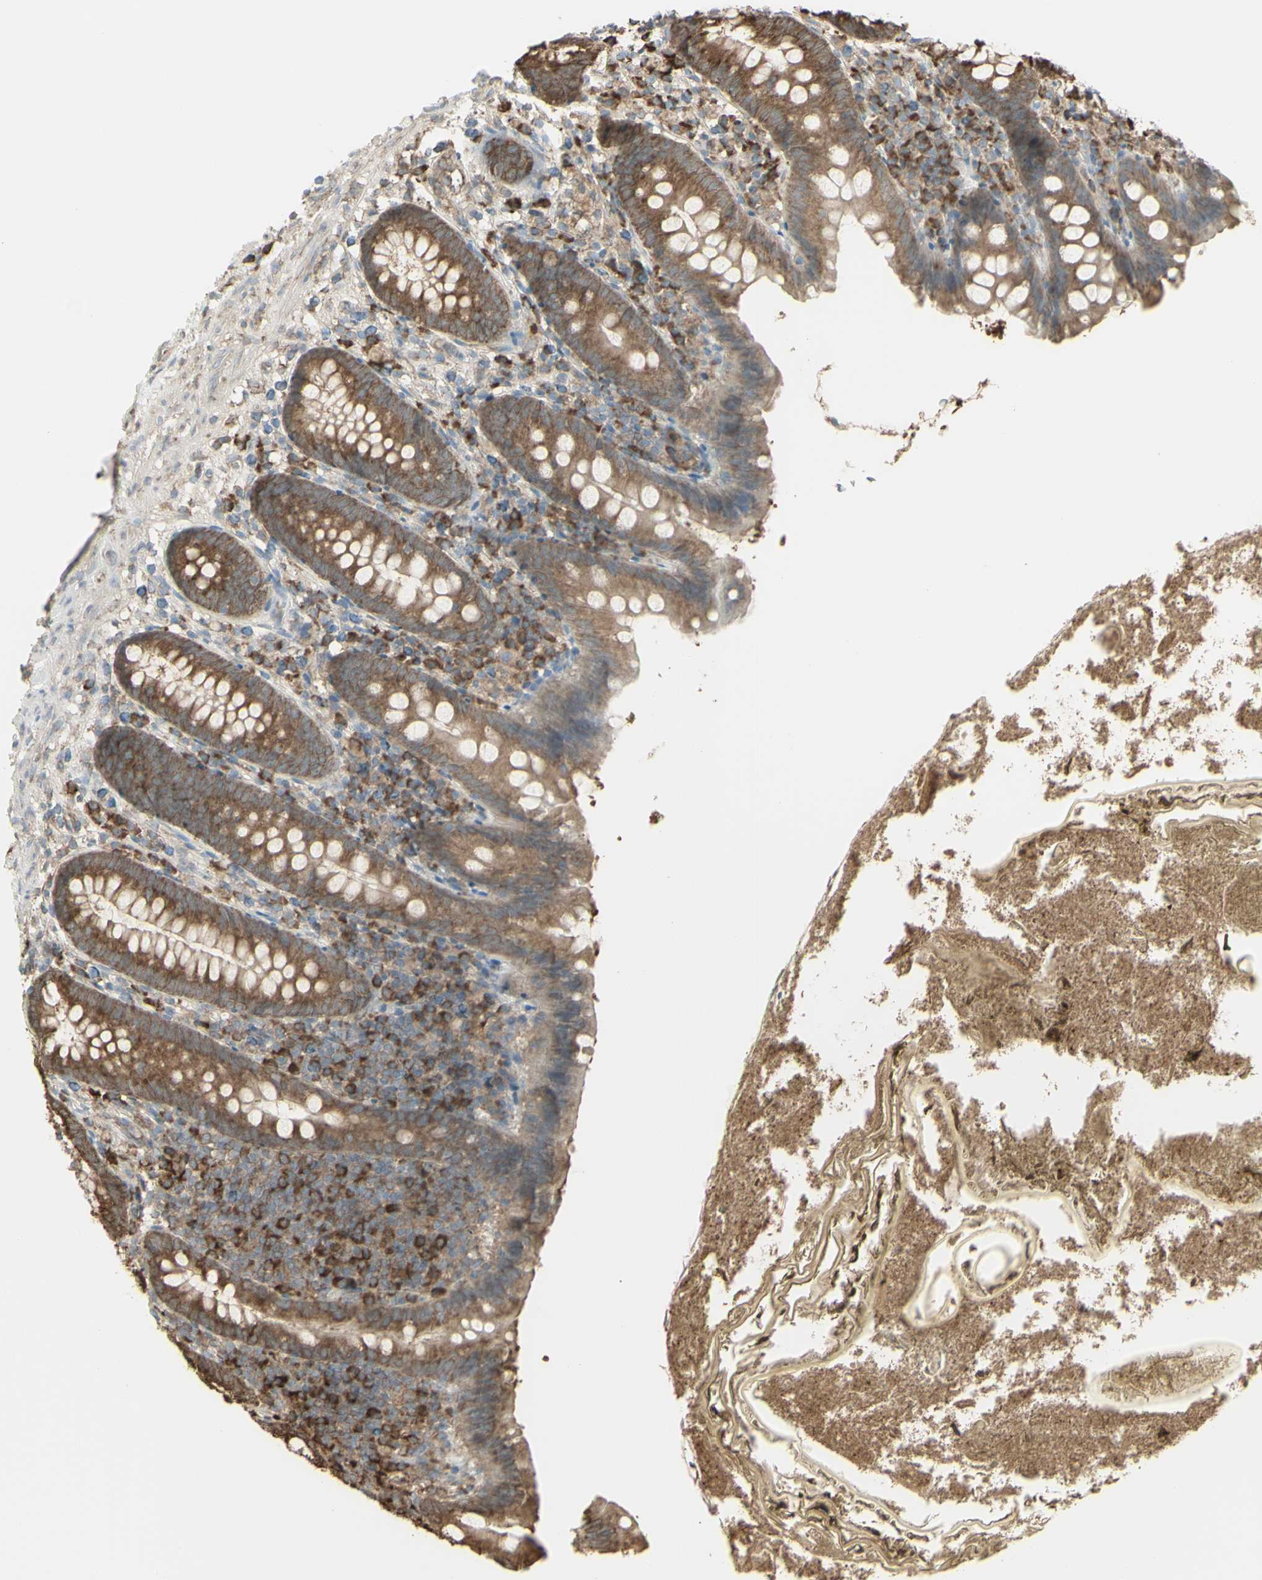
{"staining": {"intensity": "moderate", "quantity": ">75%", "location": "cytoplasmic/membranous"}, "tissue": "appendix", "cell_type": "Glandular cells", "image_type": "normal", "snomed": [{"axis": "morphology", "description": "Normal tissue, NOS"}, {"axis": "topography", "description": "Appendix"}], "caption": "This image shows unremarkable appendix stained with immunohistochemistry to label a protein in brown. The cytoplasmic/membranous of glandular cells show moderate positivity for the protein. Nuclei are counter-stained blue.", "gene": "EEF1B2", "patient": {"sex": "male", "age": 52}}